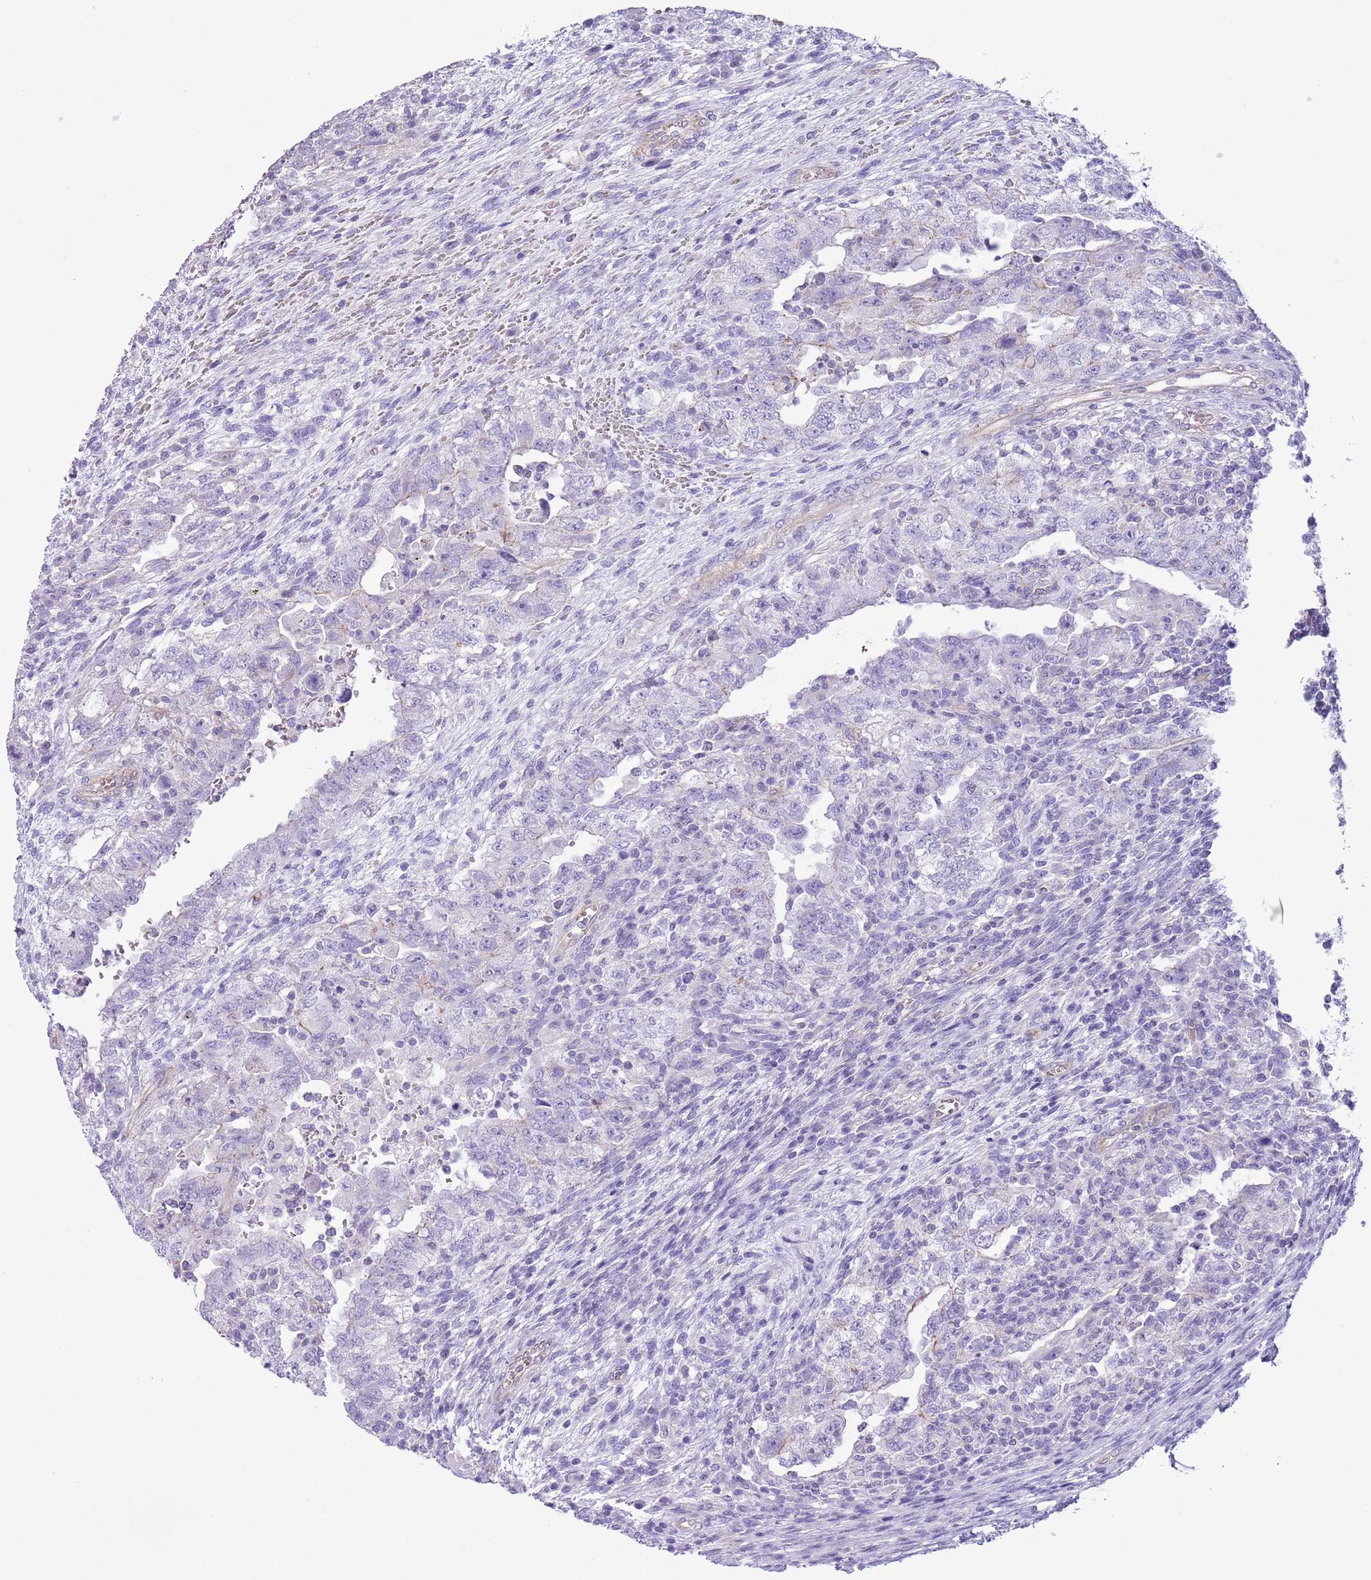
{"staining": {"intensity": "weak", "quantity": "<25%", "location": "cytoplasmic/membranous"}, "tissue": "testis cancer", "cell_type": "Tumor cells", "image_type": "cancer", "snomed": [{"axis": "morphology", "description": "Carcinoma, Embryonal, NOS"}, {"axis": "topography", "description": "Testis"}], "caption": "Immunohistochemistry (IHC) photomicrograph of embryonal carcinoma (testis) stained for a protein (brown), which exhibits no positivity in tumor cells.", "gene": "RBP3", "patient": {"sex": "male", "age": 26}}